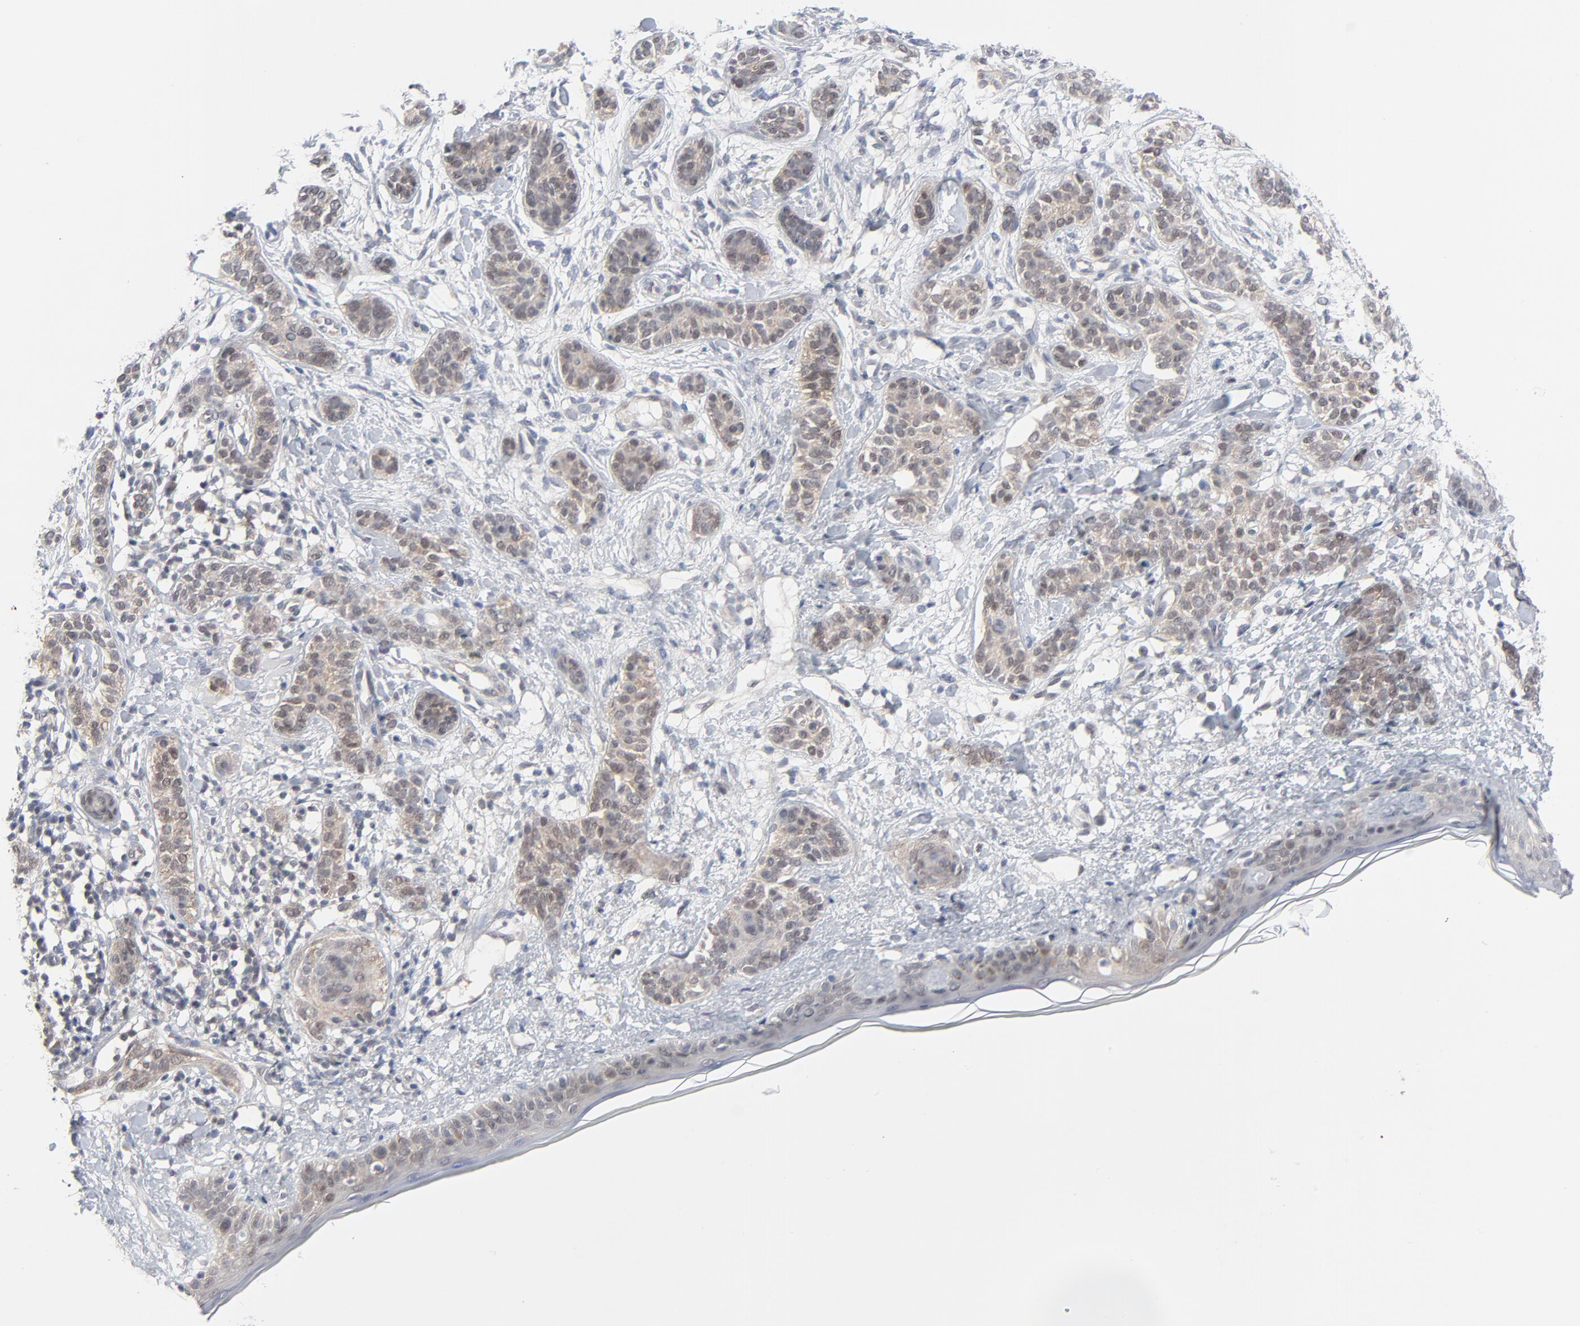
{"staining": {"intensity": "weak", "quantity": ">75%", "location": "cytoplasmic/membranous"}, "tissue": "skin cancer", "cell_type": "Tumor cells", "image_type": "cancer", "snomed": [{"axis": "morphology", "description": "Normal tissue, NOS"}, {"axis": "morphology", "description": "Basal cell carcinoma"}, {"axis": "topography", "description": "Skin"}], "caption": "Weak cytoplasmic/membranous staining for a protein is seen in about >75% of tumor cells of skin basal cell carcinoma using immunohistochemistry.", "gene": "RPS6KB1", "patient": {"sex": "male", "age": 63}}